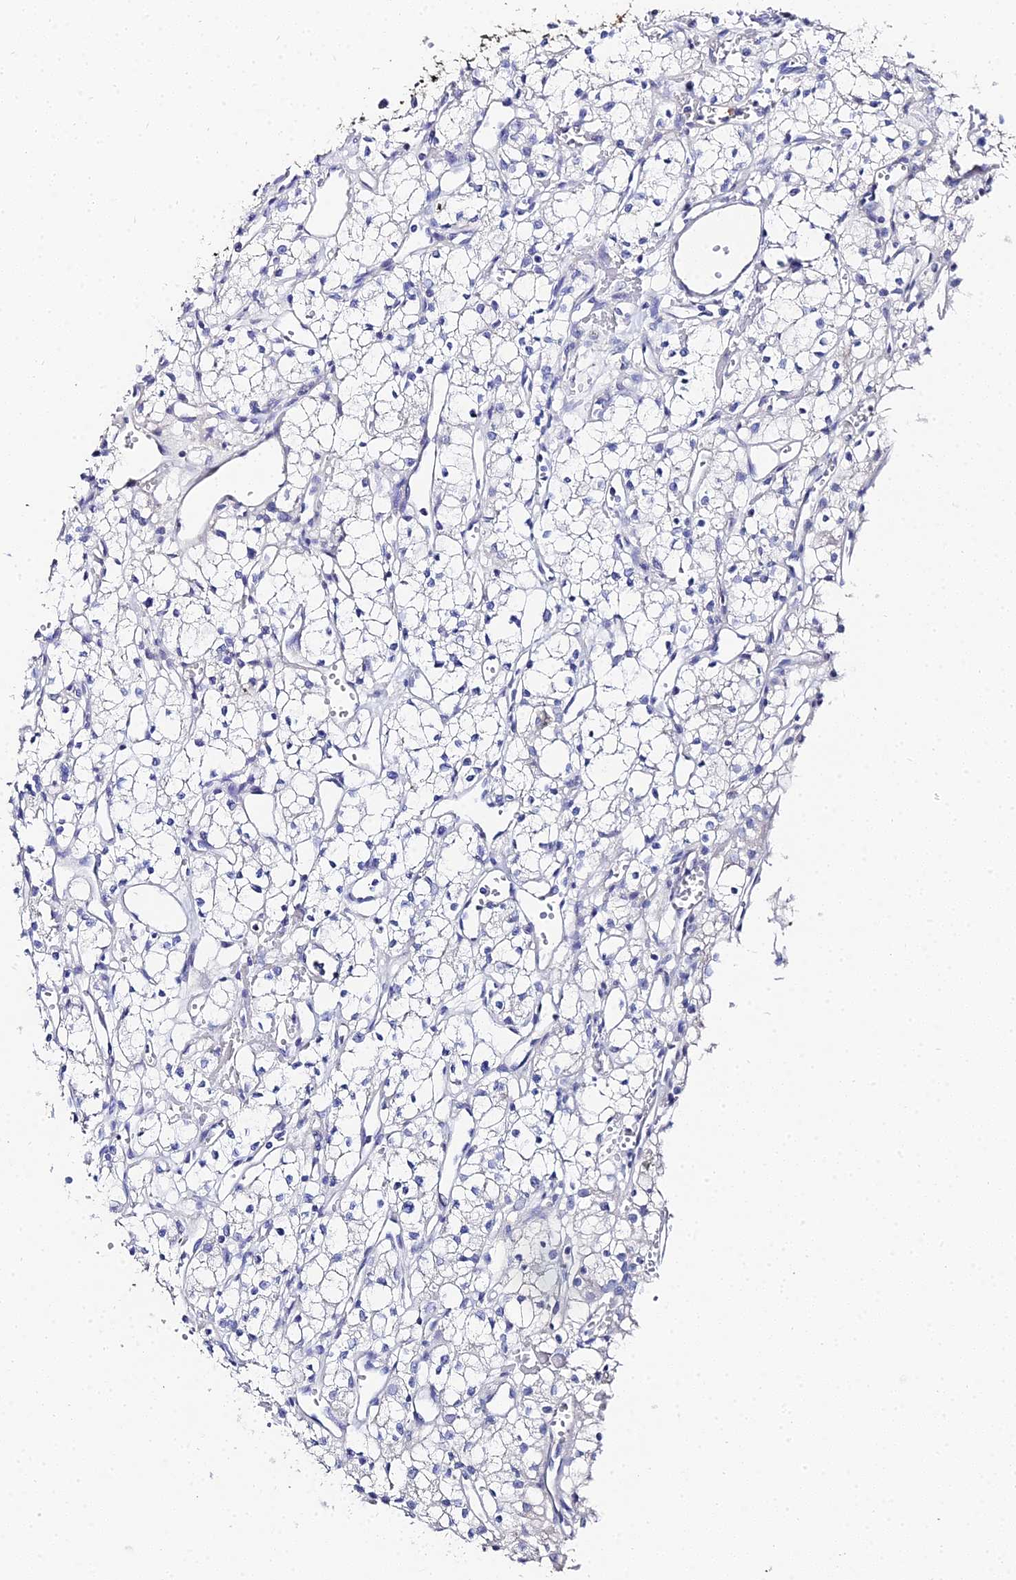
{"staining": {"intensity": "negative", "quantity": "none", "location": "none"}, "tissue": "renal cancer", "cell_type": "Tumor cells", "image_type": "cancer", "snomed": [{"axis": "morphology", "description": "Adenocarcinoma, NOS"}, {"axis": "topography", "description": "Kidney"}], "caption": "Human adenocarcinoma (renal) stained for a protein using immunohistochemistry shows no expression in tumor cells.", "gene": "KRT17", "patient": {"sex": "male", "age": 59}}